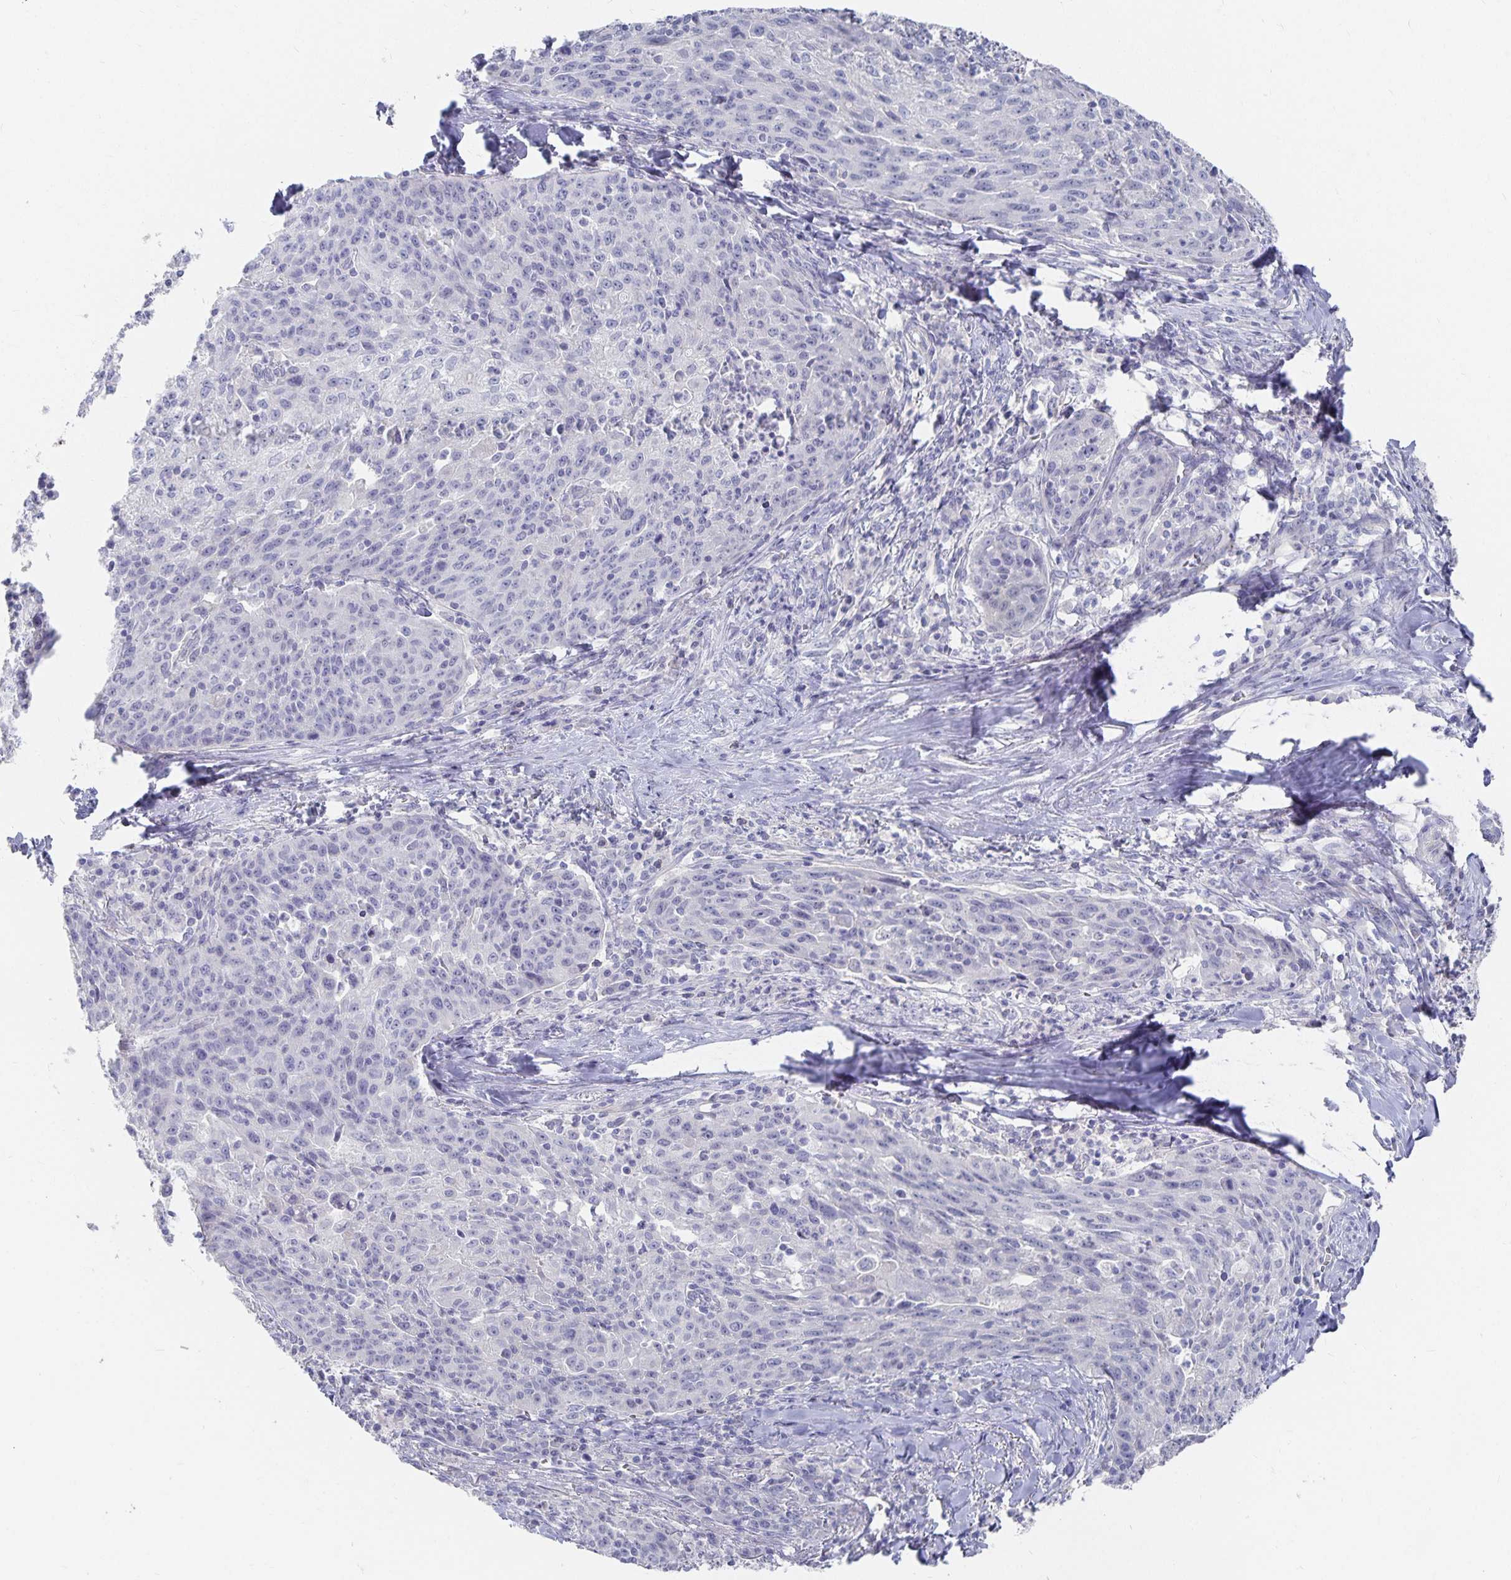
{"staining": {"intensity": "negative", "quantity": "none", "location": "none"}, "tissue": "lung cancer", "cell_type": "Tumor cells", "image_type": "cancer", "snomed": [{"axis": "morphology", "description": "Squamous cell carcinoma, NOS"}, {"axis": "morphology", "description": "Squamous cell carcinoma, metastatic, NOS"}, {"axis": "topography", "description": "Bronchus"}, {"axis": "topography", "description": "Lung"}], "caption": "This is an immunohistochemistry image of lung cancer (metastatic squamous cell carcinoma). There is no positivity in tumor cells.", "gene": "DNAH9", "patient": {"sex": "male", "age": 62}}